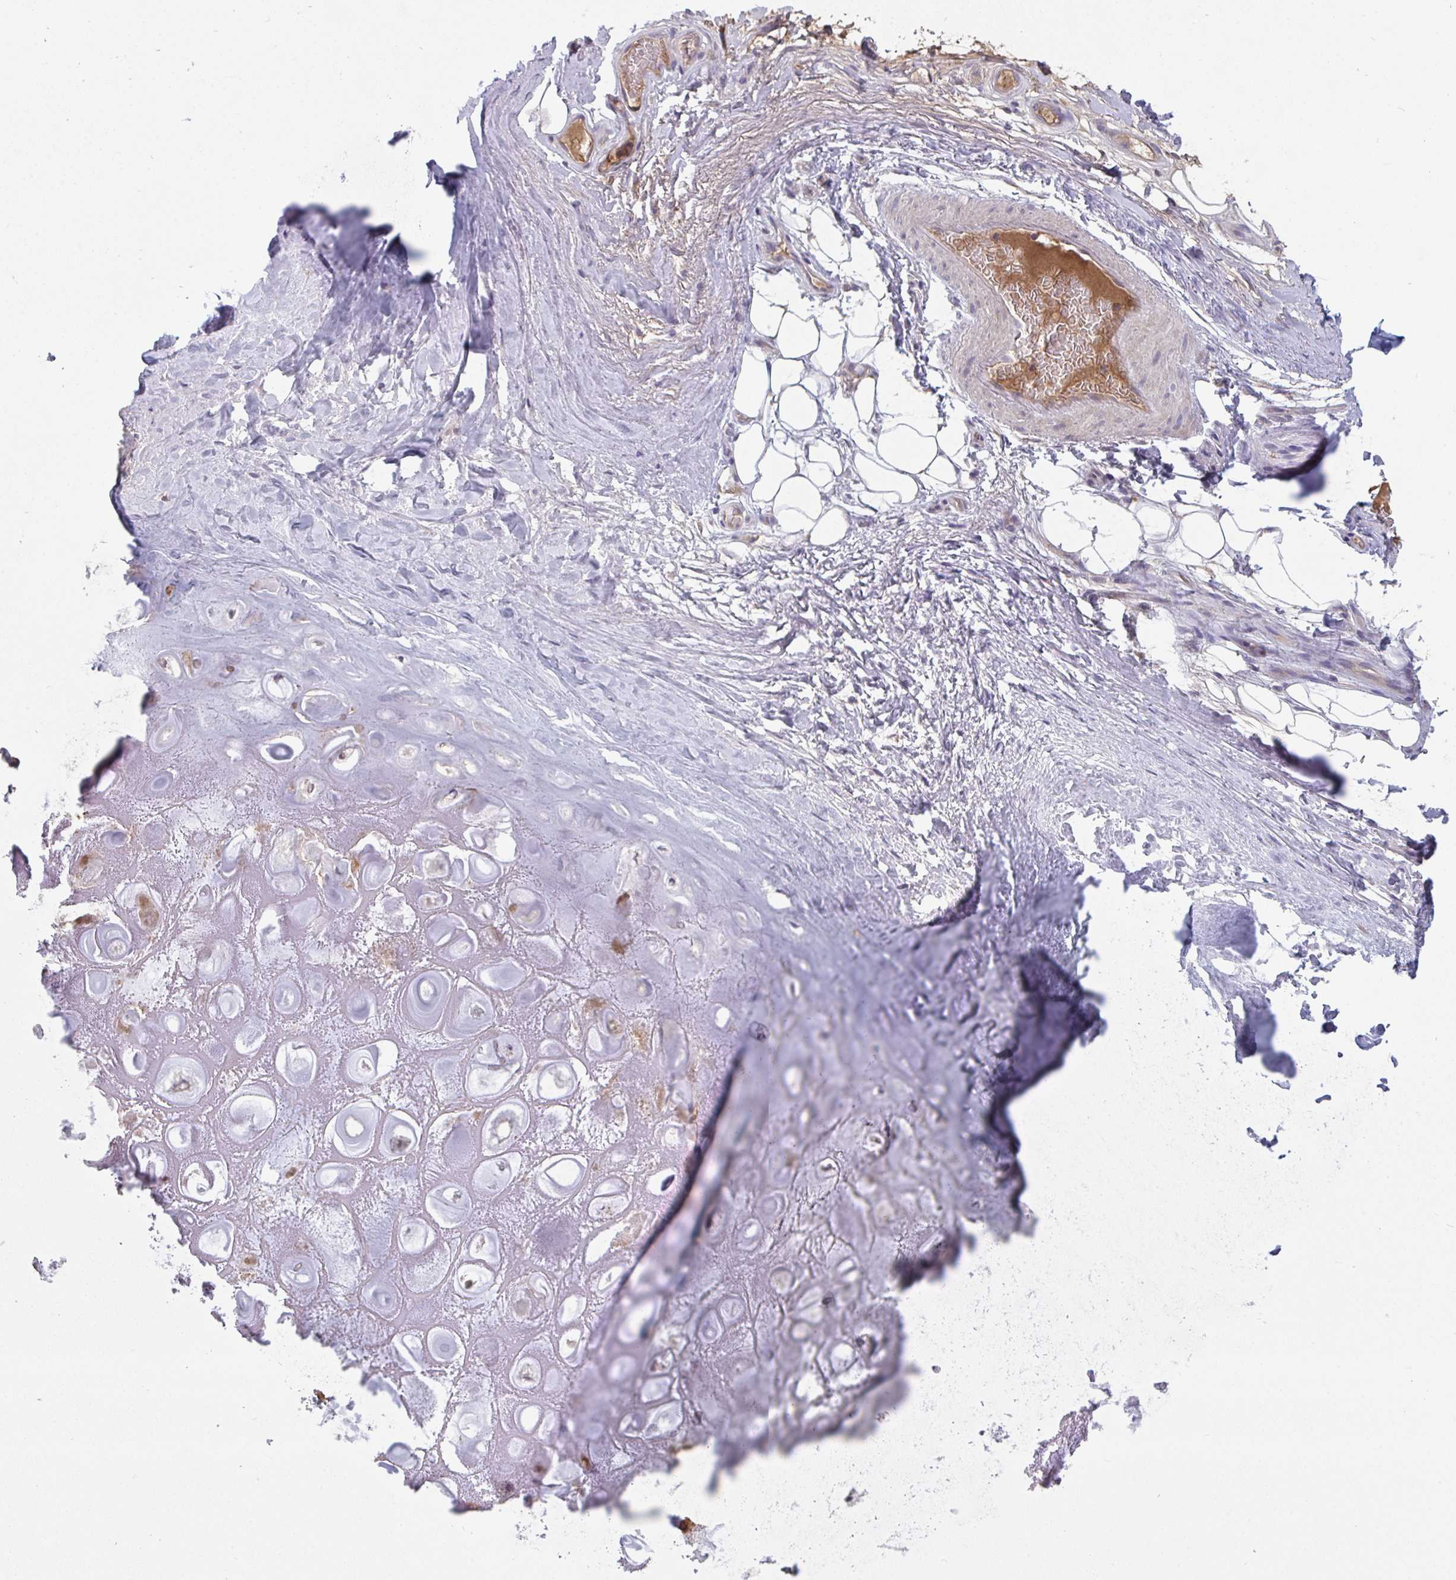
{"staining": {"intensity": "negative", "quantity": "none", "location": "none"}, "tissue": "adipose tissue", "cell_type": "Adipocytes", "image_type": "normal", "snomed": [{"axis": "morphology", "description": "Normal tissue, NOS"}, {"axis": "topography", "description": "Lymph node"}, {"axis": "topography", "description": "Cartilage tissue"}, {"axis": "topography", "description": "Nasopharynx"}], "caption": "This is an immunohistochemistry (IHC) micrograph of normal adipose tissue. There is no expression in adipocytes.", "gene": "HGFAC", "patient": {"sex": "male", "age": 63}}